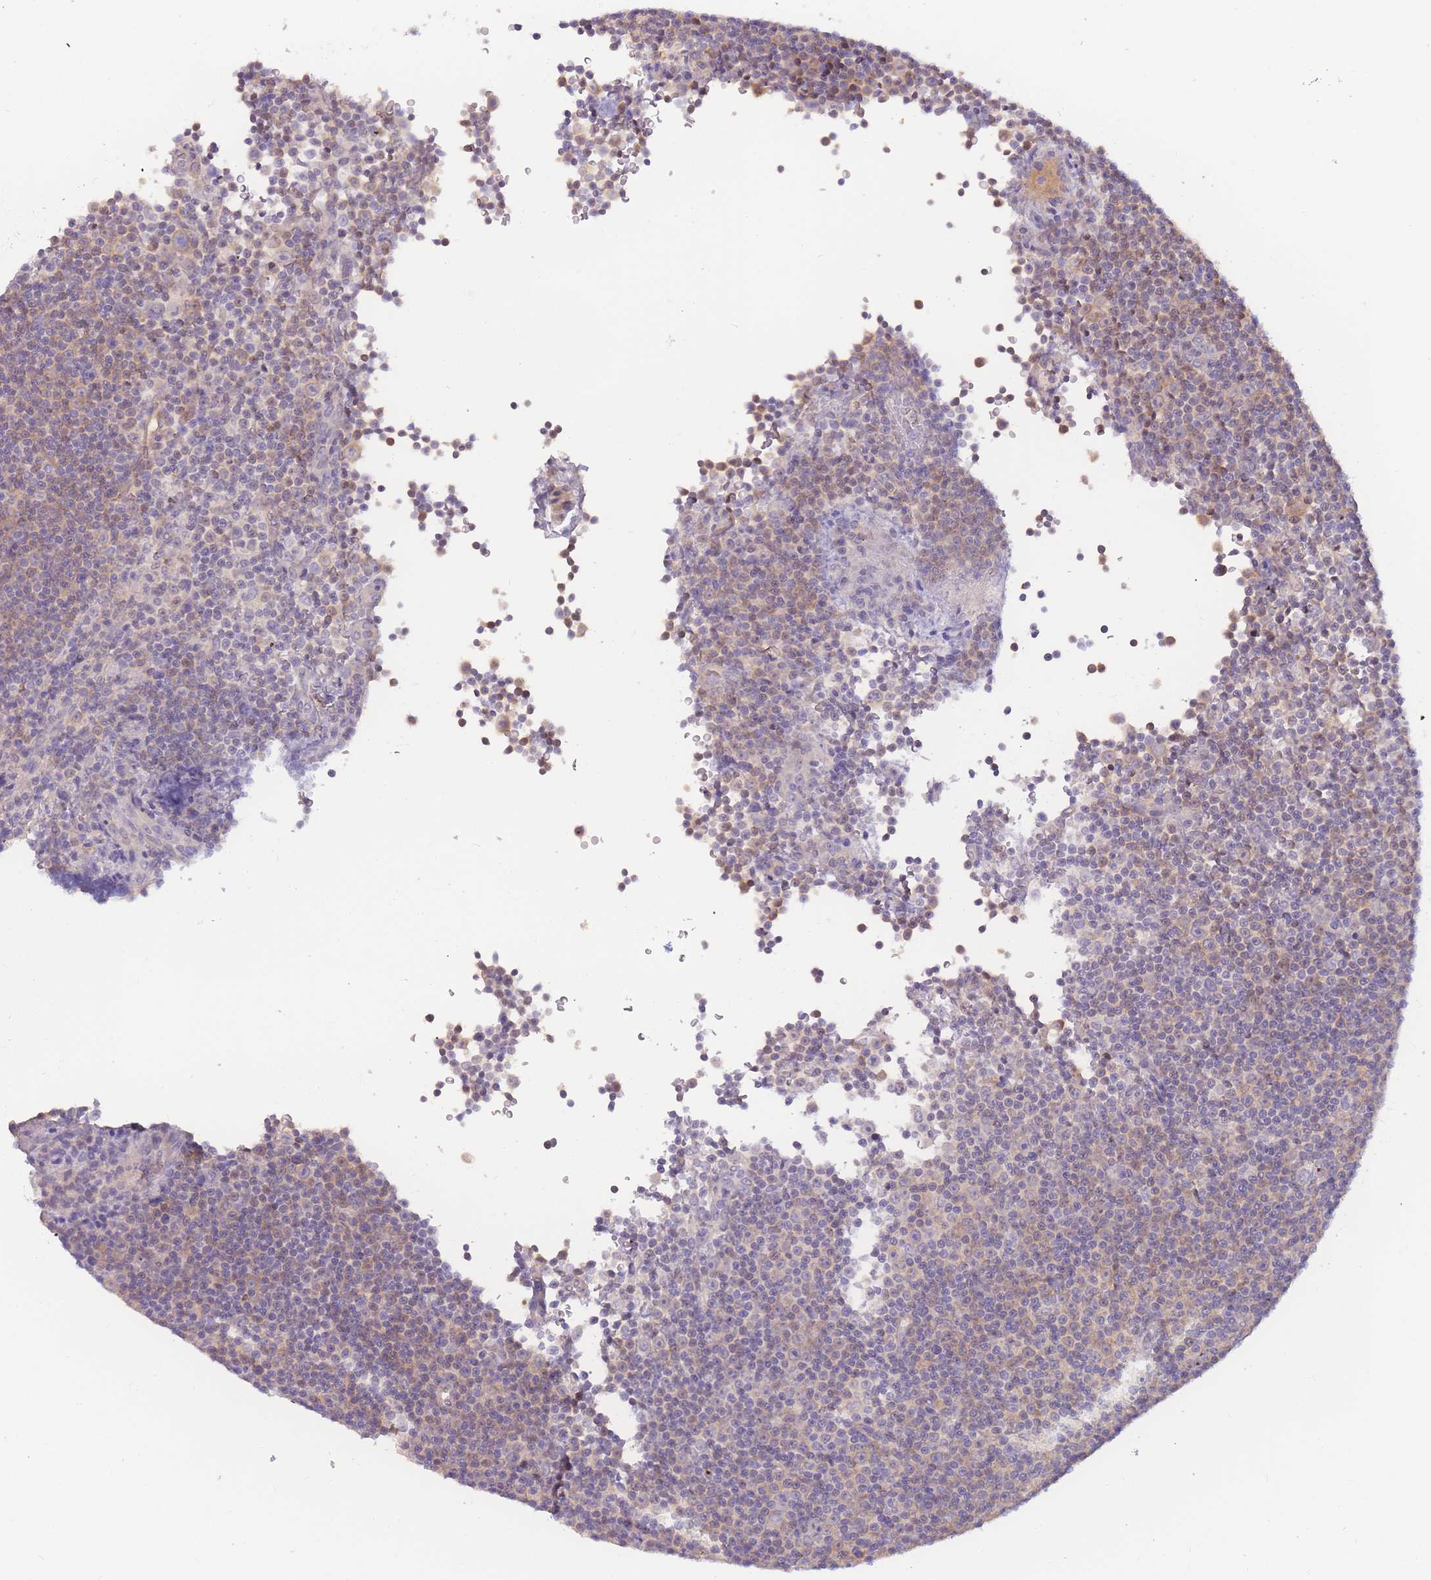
{"staining": {"intensity": "moderate", "quantity": "25%-75%", "location": "cytoplasmic/membranous"}, "tissue": "lymphoma", "cell_type": "Tumor cells", "image_type": "cancer", "snomed": [{"axis": "morphology", "description": "Malignant lymphoma, non-Hodgkin's type, Low grade"}, {"axis": "topography", "description": "Lymph node"}], "caption": "Malignant lymphoma, non-Hodgkin's type (low-grade) stained for a protein (brown) demonstrates moderate cytoplasmic/membranous positive staining in about 25%-75% of tumor cells.", "gene": "SPHKAP", "patient": {"sex": "female", "age": 67}}